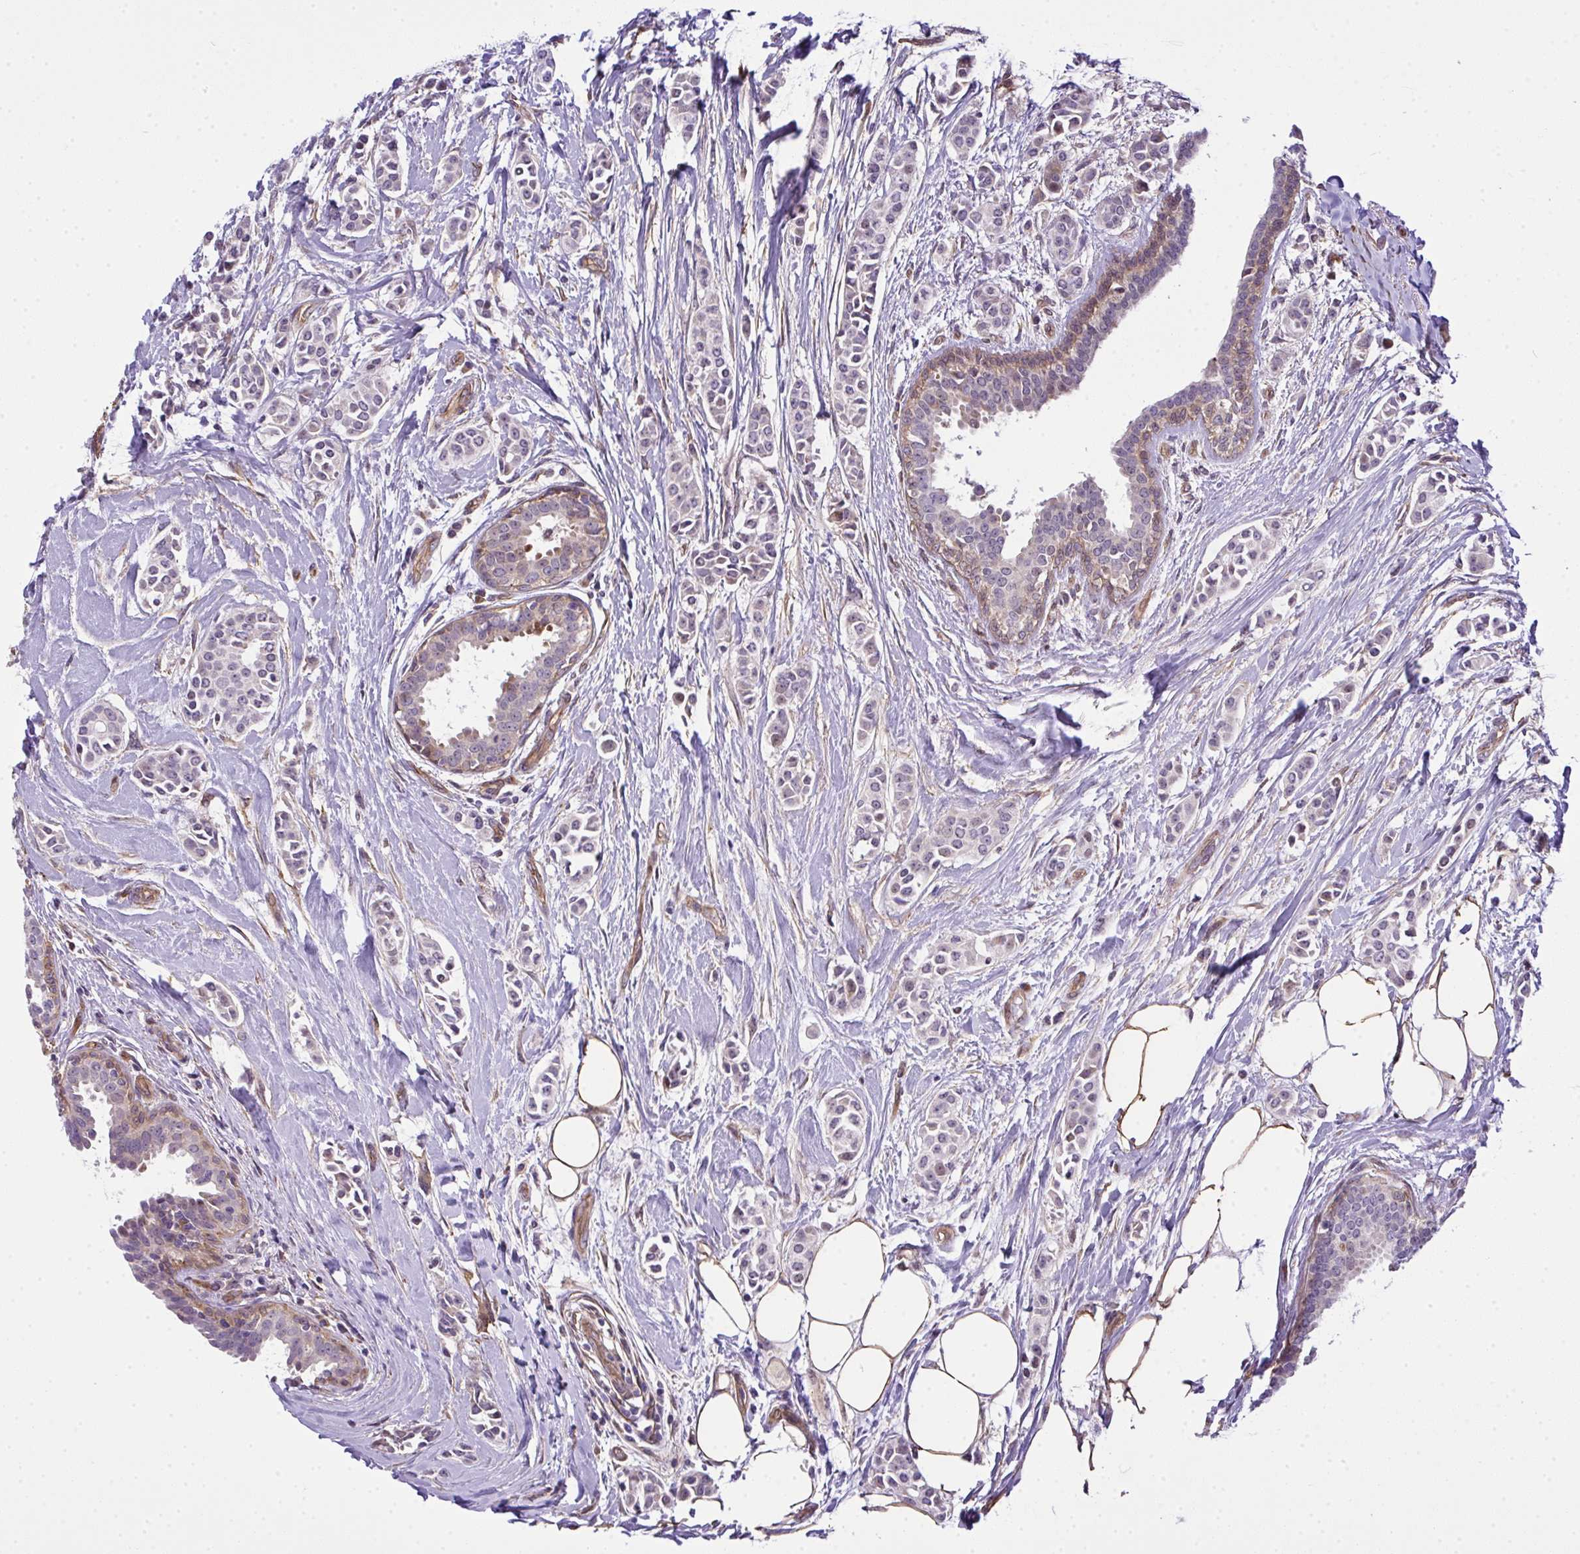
{"staining": {"intensity": "weak", "quantity": "<25%", "location": "cytoplasmic/membranous"}, "tissue": "breast cancer", "cell_type": "Tumor cells", "image_type": "cancer", "snomed": [{"axis": "morphology", "description": "Duct carcinoma"}, {"axis": "topography", "description": "Breast"}], "caption": "Protein analysis of breast cancer displays no significant positivity in tumor cells.", "gene": "RSKR", "patient": {"sex": "female", "age": 64}}